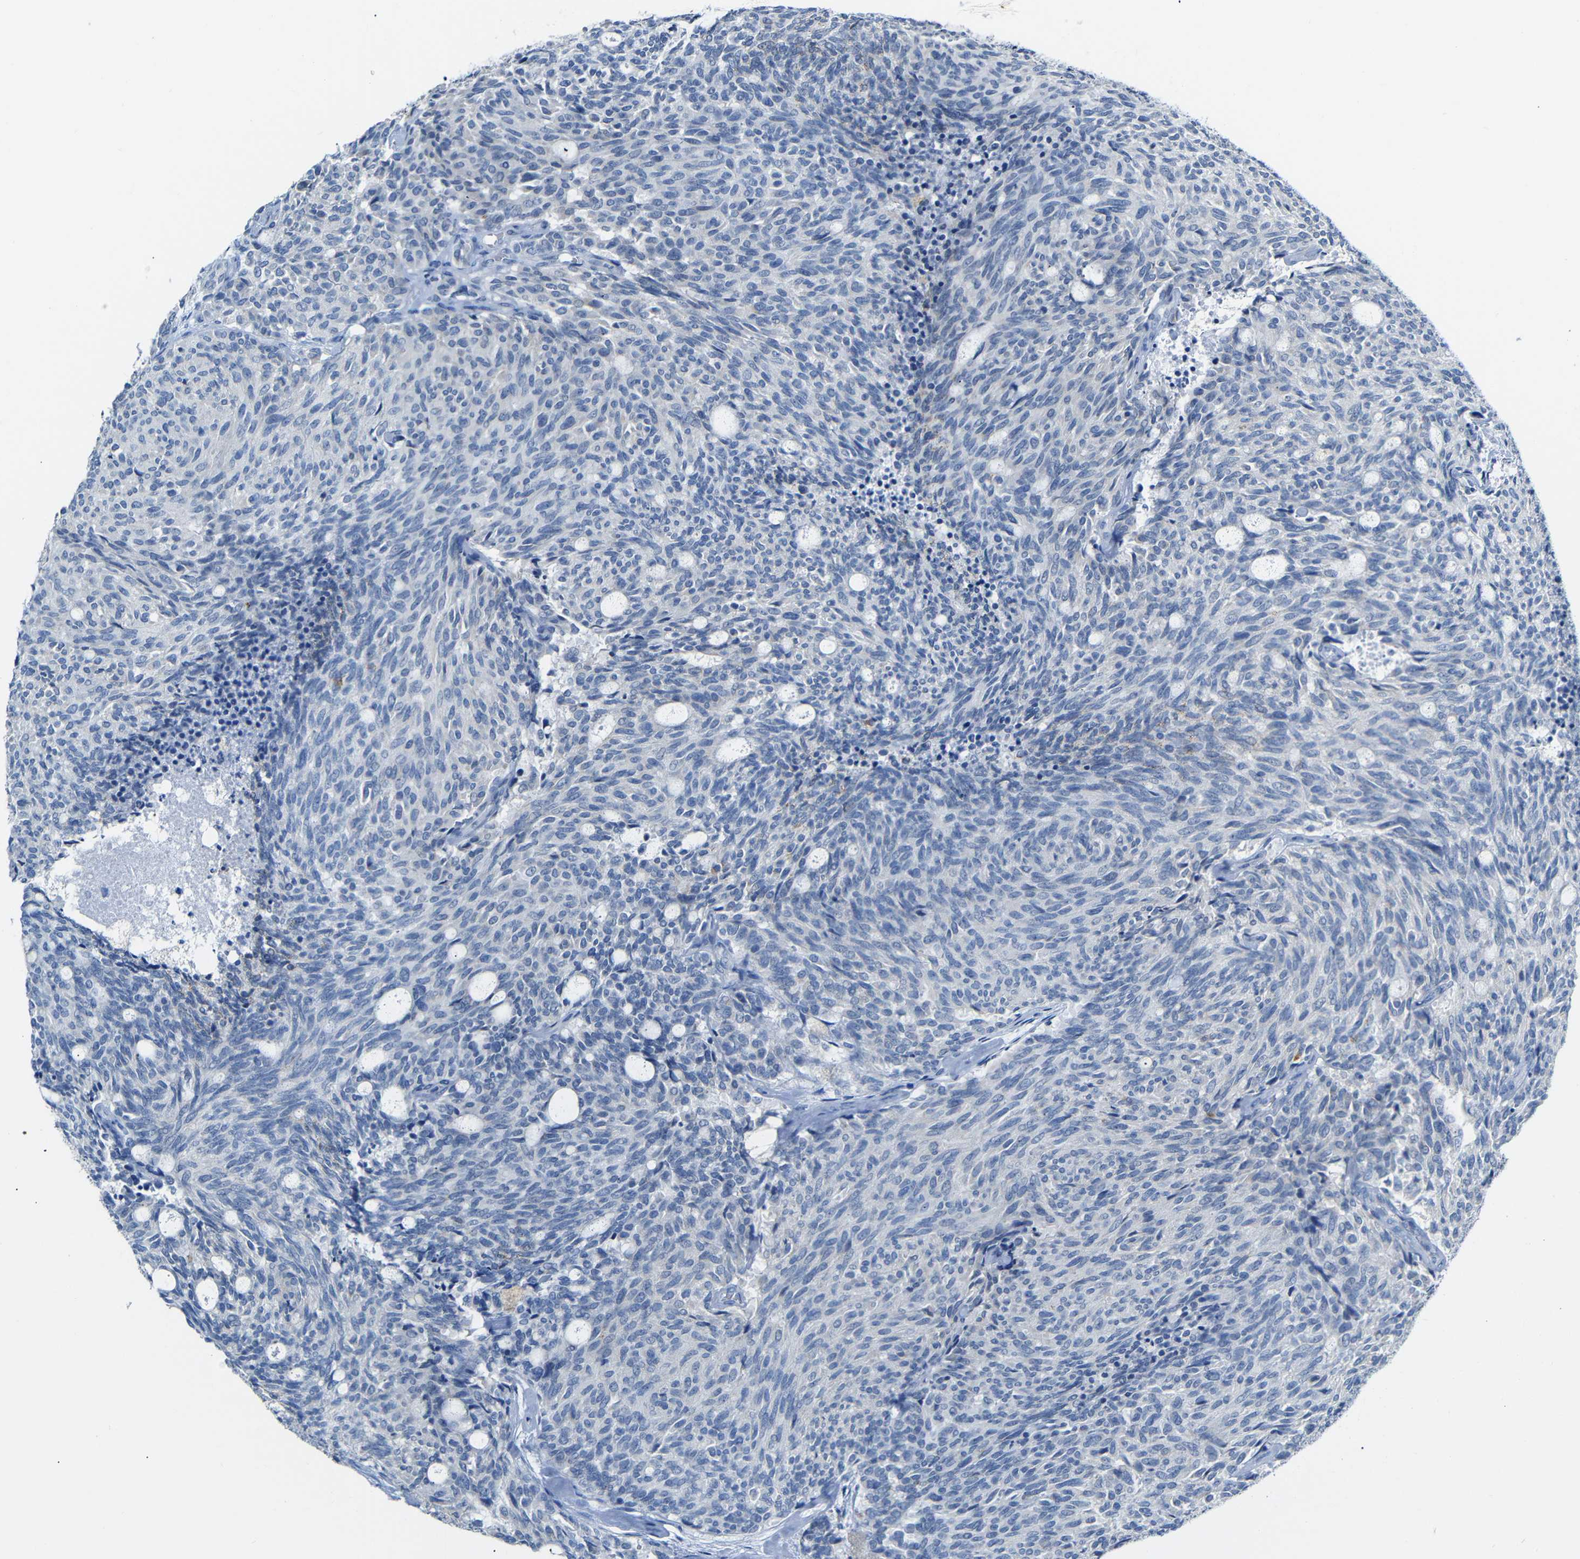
{"staining": {"intensity": "negative", "quantity": "none", "location": "none"}, "tissue": "carcinoid", "cell_type": "Tumor cells", "image_type": "cancer", "snomed": [{"axis": "morphology", "description": "Carcinoid, malignant, NOS"}, {"axis": "topography", "description": "Pancreas"}], "caption": "The micrograph displays no significant staining in tumor cells of carcinoid.", "gene": "C15orf48", "patient": {"sex": "female", "age": 54}}